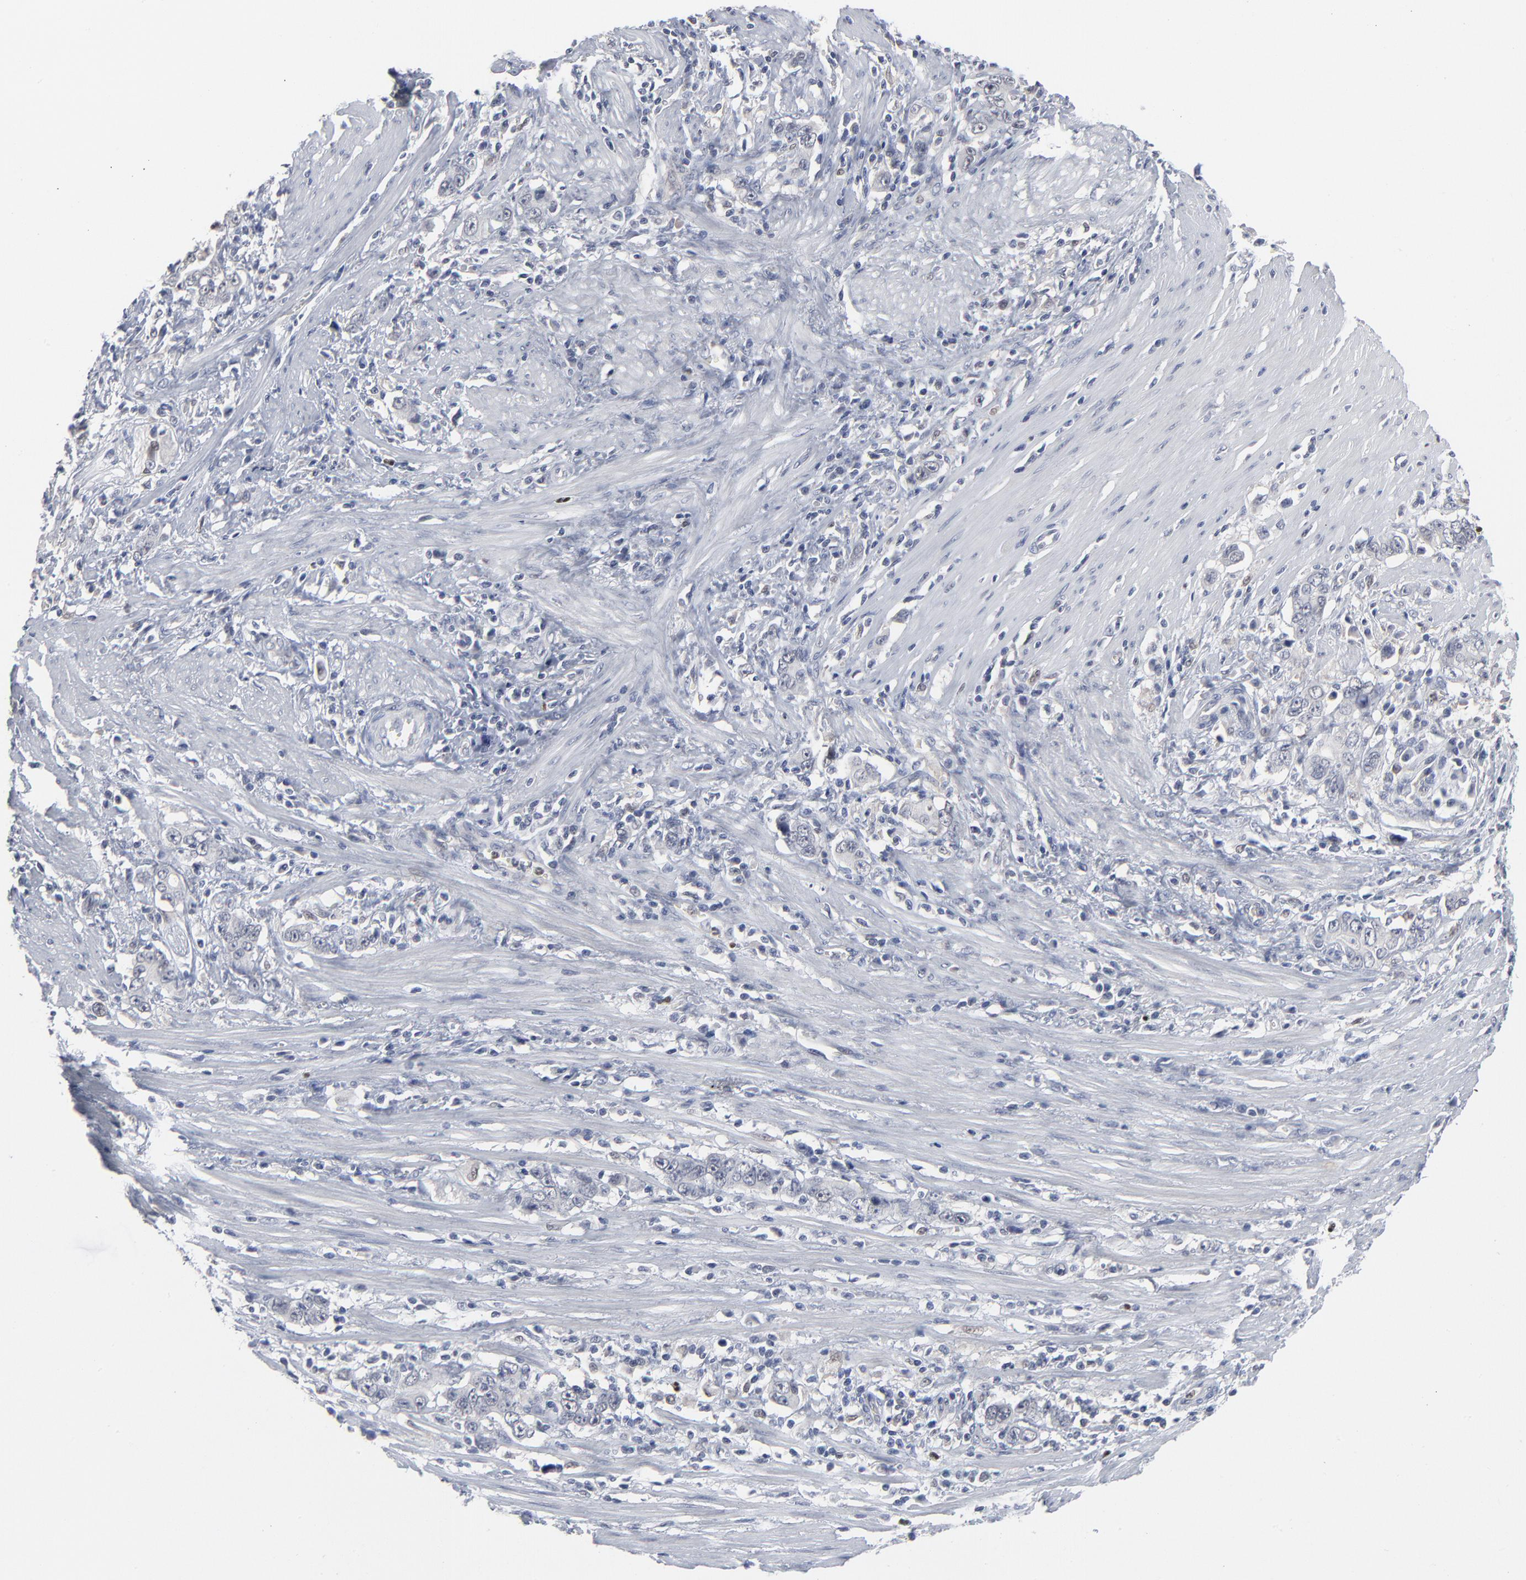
{"staining": {"intensity": "negative", "quantity": "none", "location": "none"}, "tissue": "stomach cancer", "cell_type": "Tumor cells", "image_type": "cancer", "snomed": [{"axis": "morphology", "description": "Adenocarcinoma, NOS"}, {"axis": "topography", "description": "Stomach, lower"}], "caption": "Immunohistochemistry of human stomach adenocarcinoma shows no positivity in tumor cells.", "gene": "FOXN2", "patient": {"sex": "female", "age": 72}}